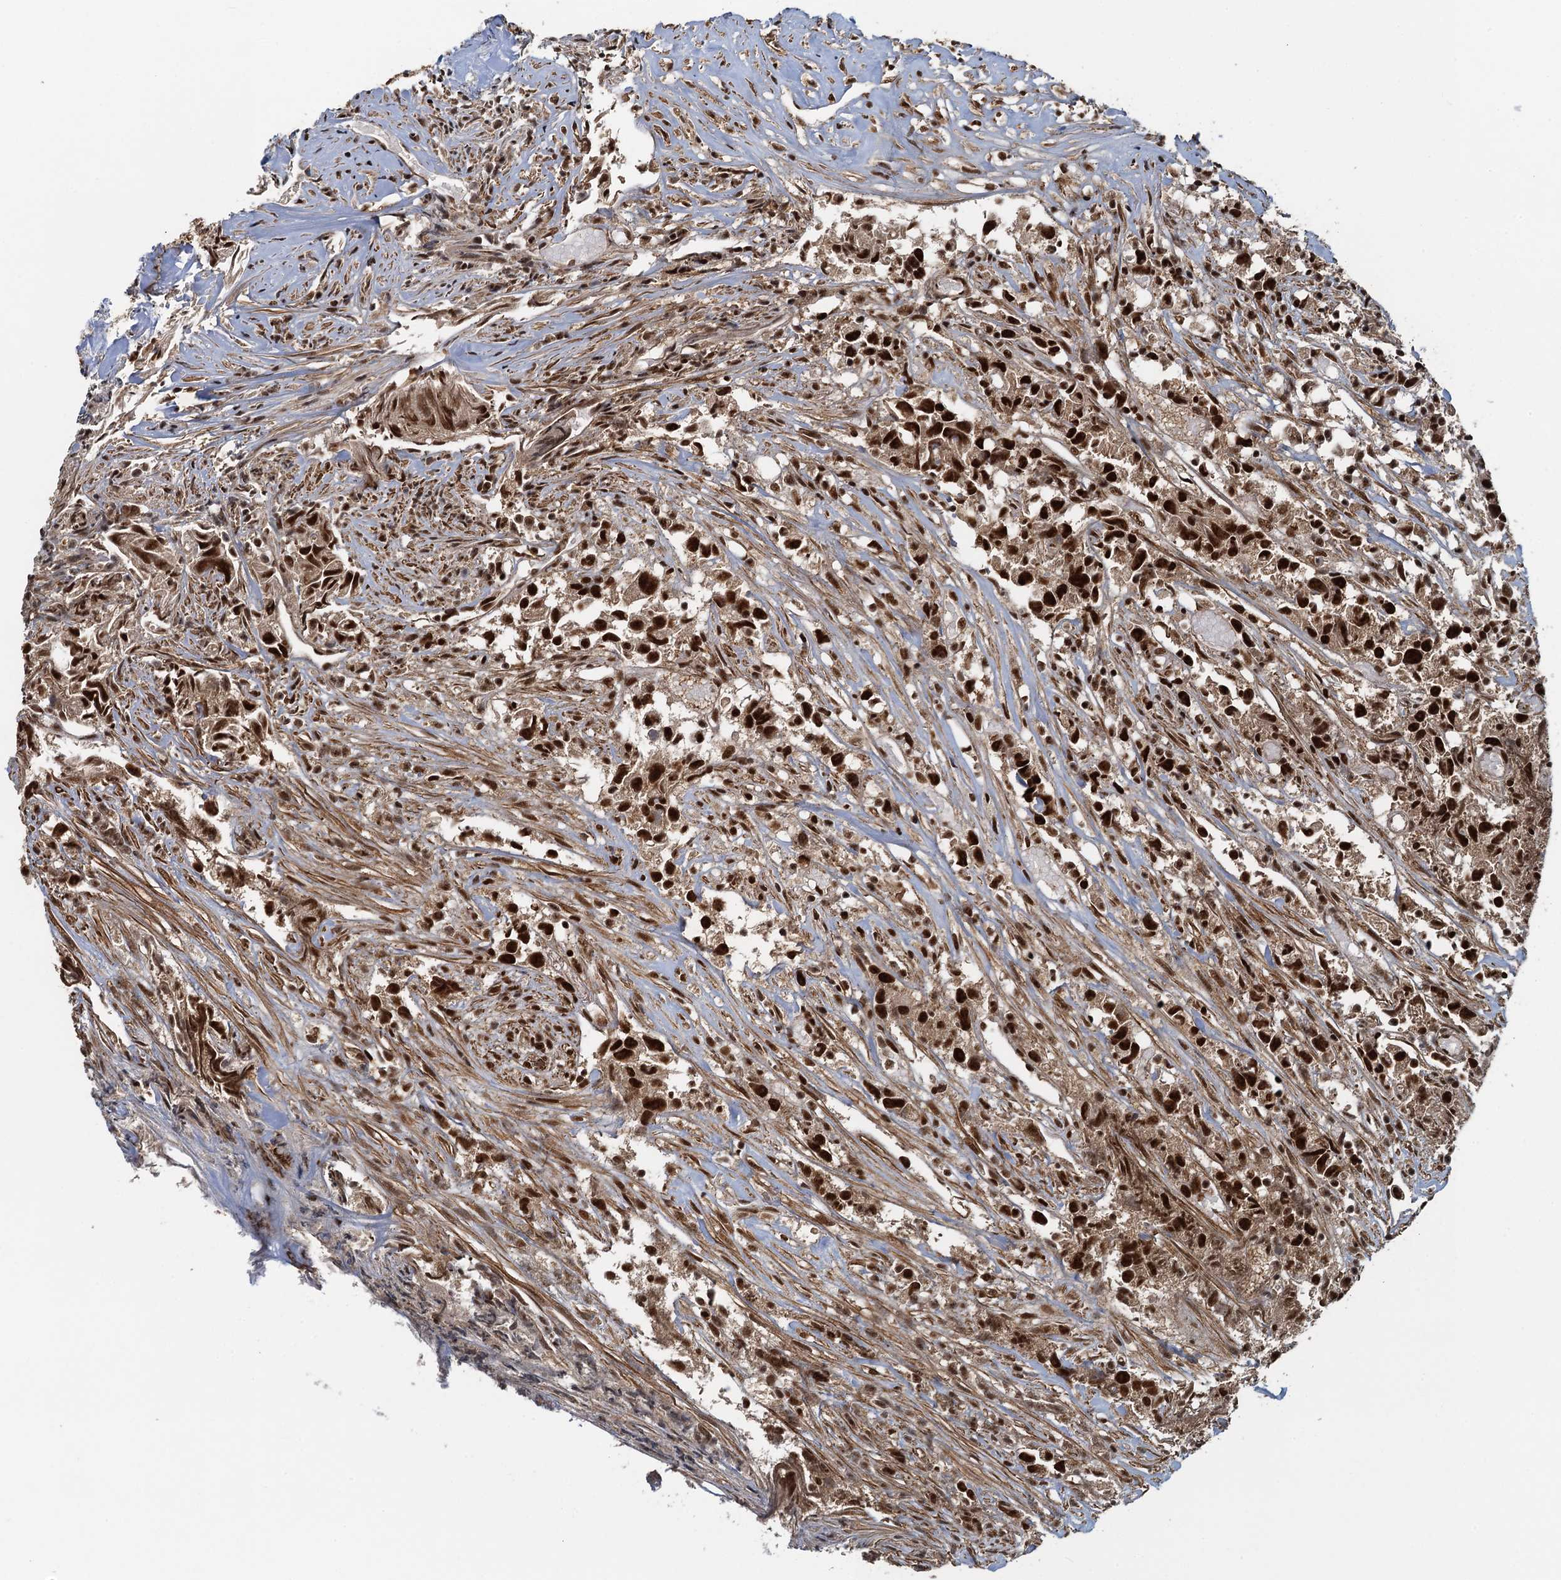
{"staining": {"intensity": "strong", "quantity": ">75%", "location": "nuclear"}, "tissue": "urothelial cancer", "cell_type": "Tumor cells", "image_type": "cancer", "snomed": [{"axis": "morphology", "description": "Urothelial carcinoma, High grade"}, {"axis": "topography", "description": "Urinary bladder"}], "caption": "Immunohistochemical staining of human urothelial cancer exhibits high levels of strong nuclear staining in approximately >75% of tumor cells.", "gene": "ZC3H18", "patient": {"sex": "female", "age": 75}}